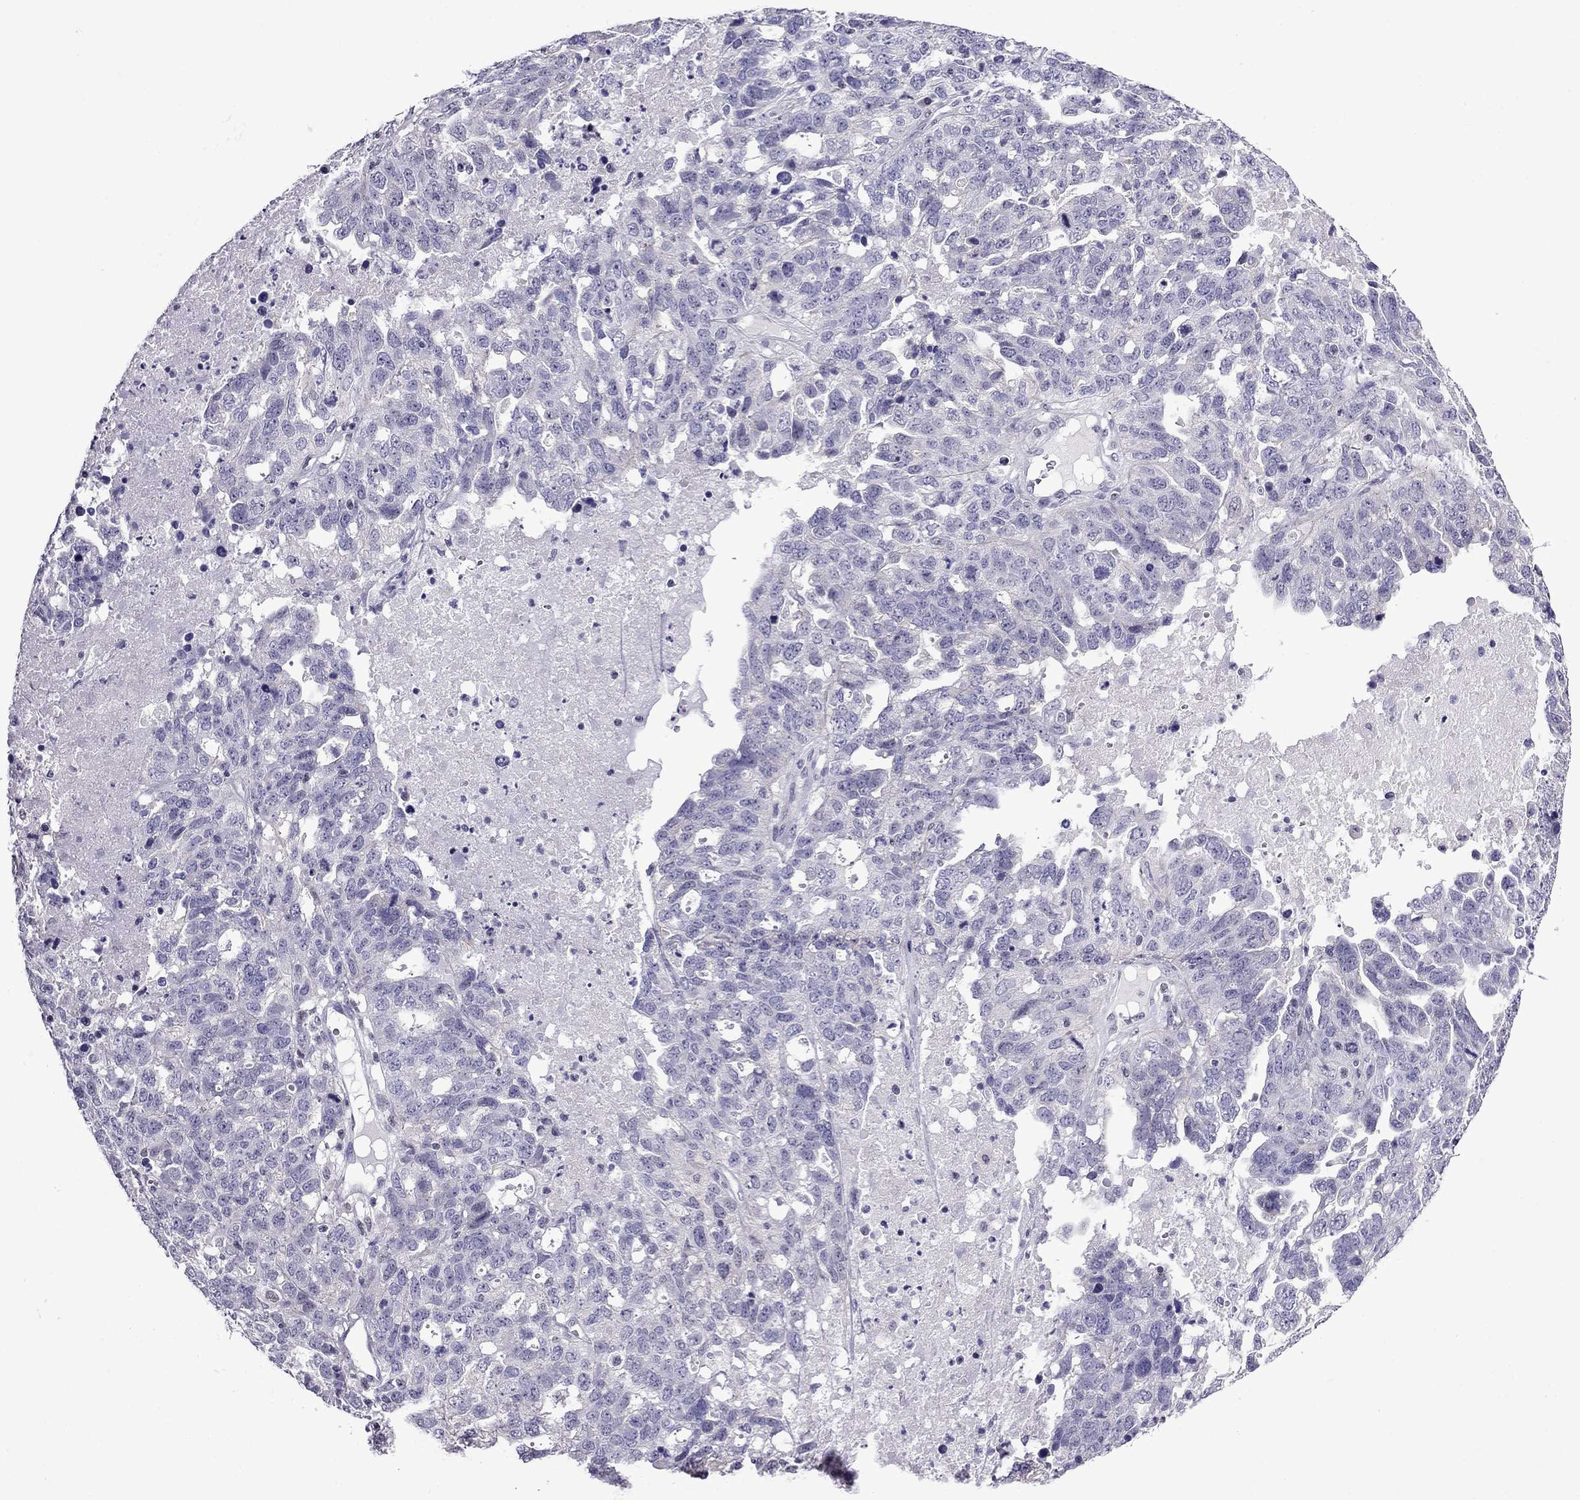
{"staining": {"intensity": "negative", "quantity": "none", "location": "none"}, "tissue": "ovarian cancer", "cell_type": "Tumor cells", "image_type": "cancer", "snomed": [{"axis": "morphology", "description": "Cystadenocarcinoma, serous, NOS"}, {"axis": "topography", "description": "Ovary"}], "caption": "There is no significant expression in tumor cells of ovarian cancer (serous cystadenocarcinoma). (DAB IHC visualized using brightfield microscopy, high magnification).", "gene": "POM121L12", "patient": {"sex": "female", "age": 71}}